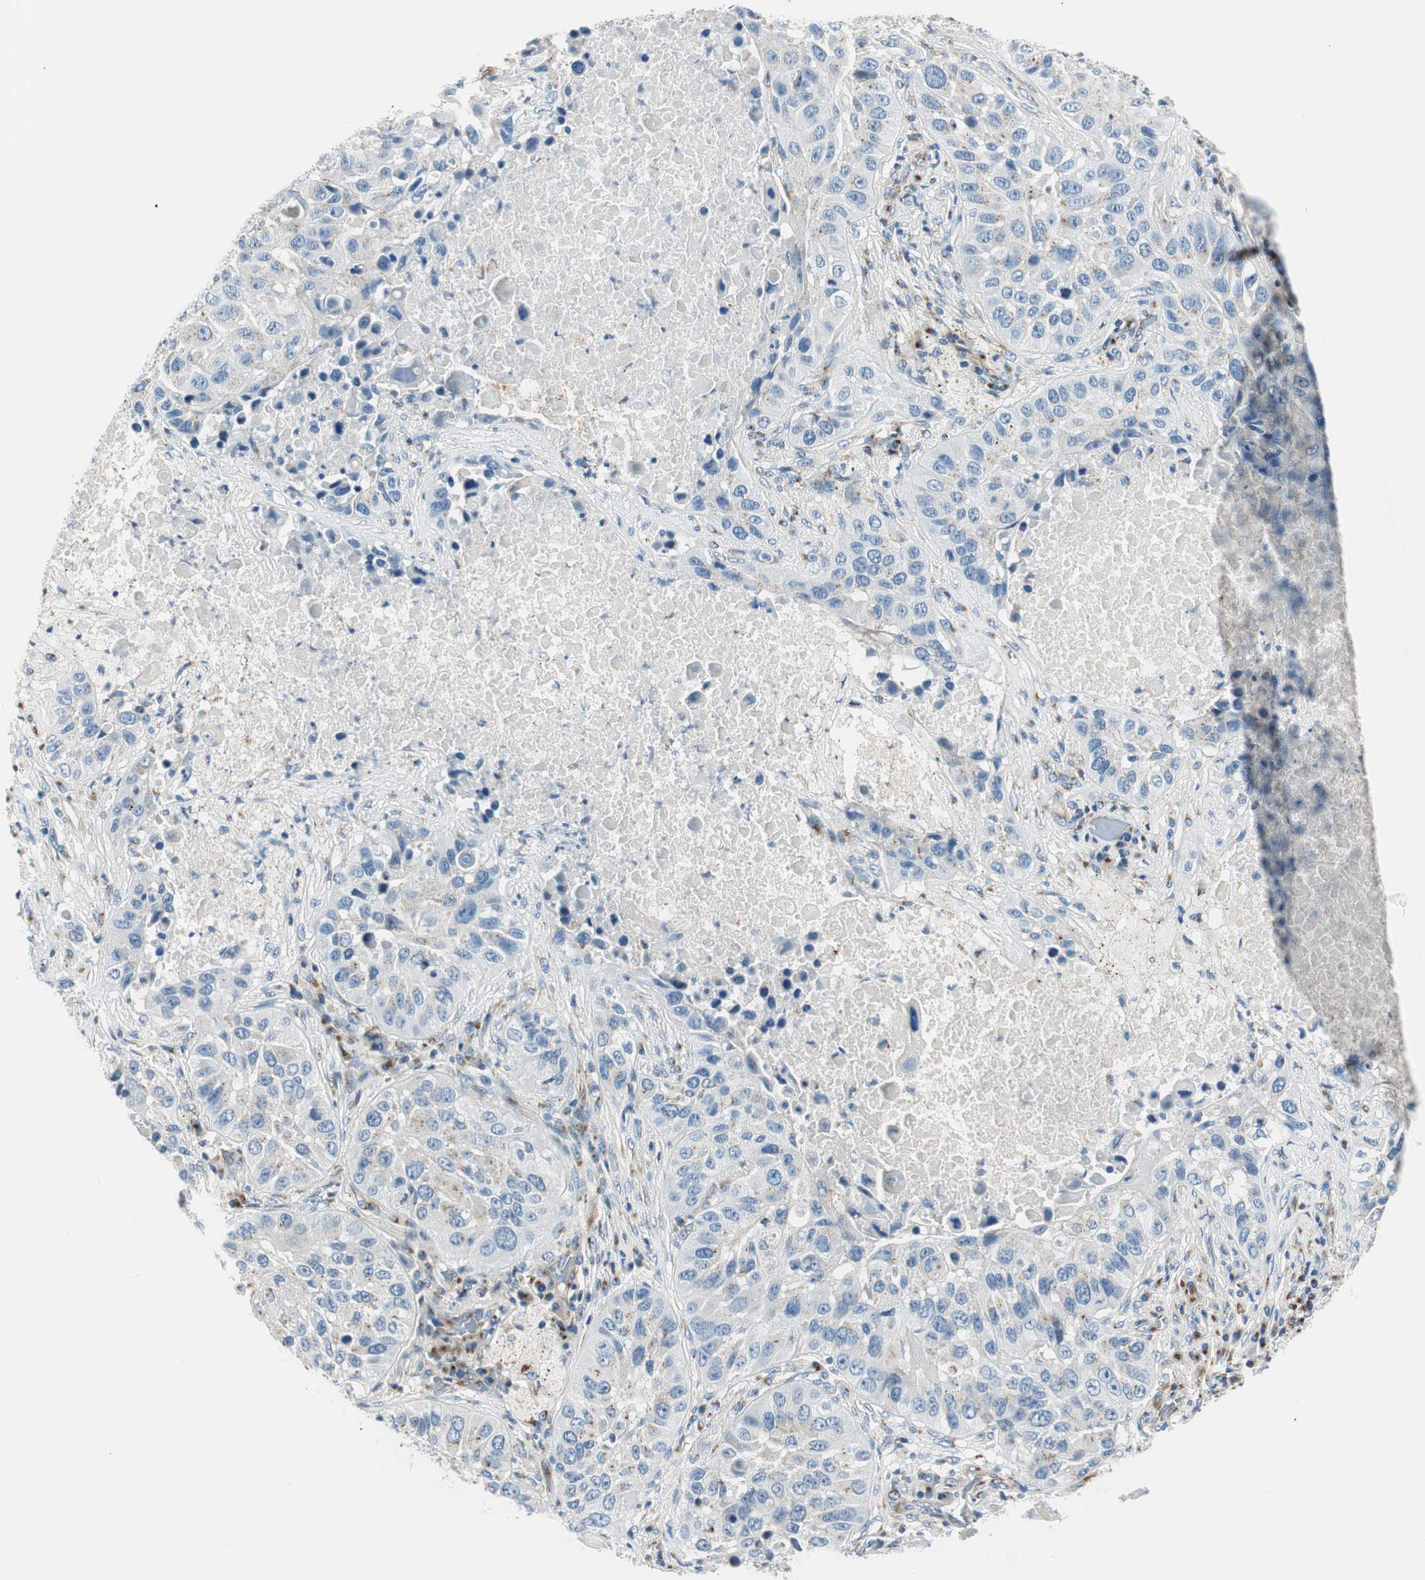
{"staining": {"intensity": "negative", "quantity": "none", "location": "none"}, "tissue": "lung cancer", "cell_type": "Tumor cells", "image_type": "cancer", "snomed": [{"axis": "morphology", "description": "Squamous cell carcinoma, NOS"}, {"axis": "topography", "description": "Lung"}], "caption": "Lung squamous cell carcinoma stained for a protein using immunohistochemistry reveals no staining tumor cells.", "gene": "TMF1", "patient": {"sex": "male", "age": 57}}